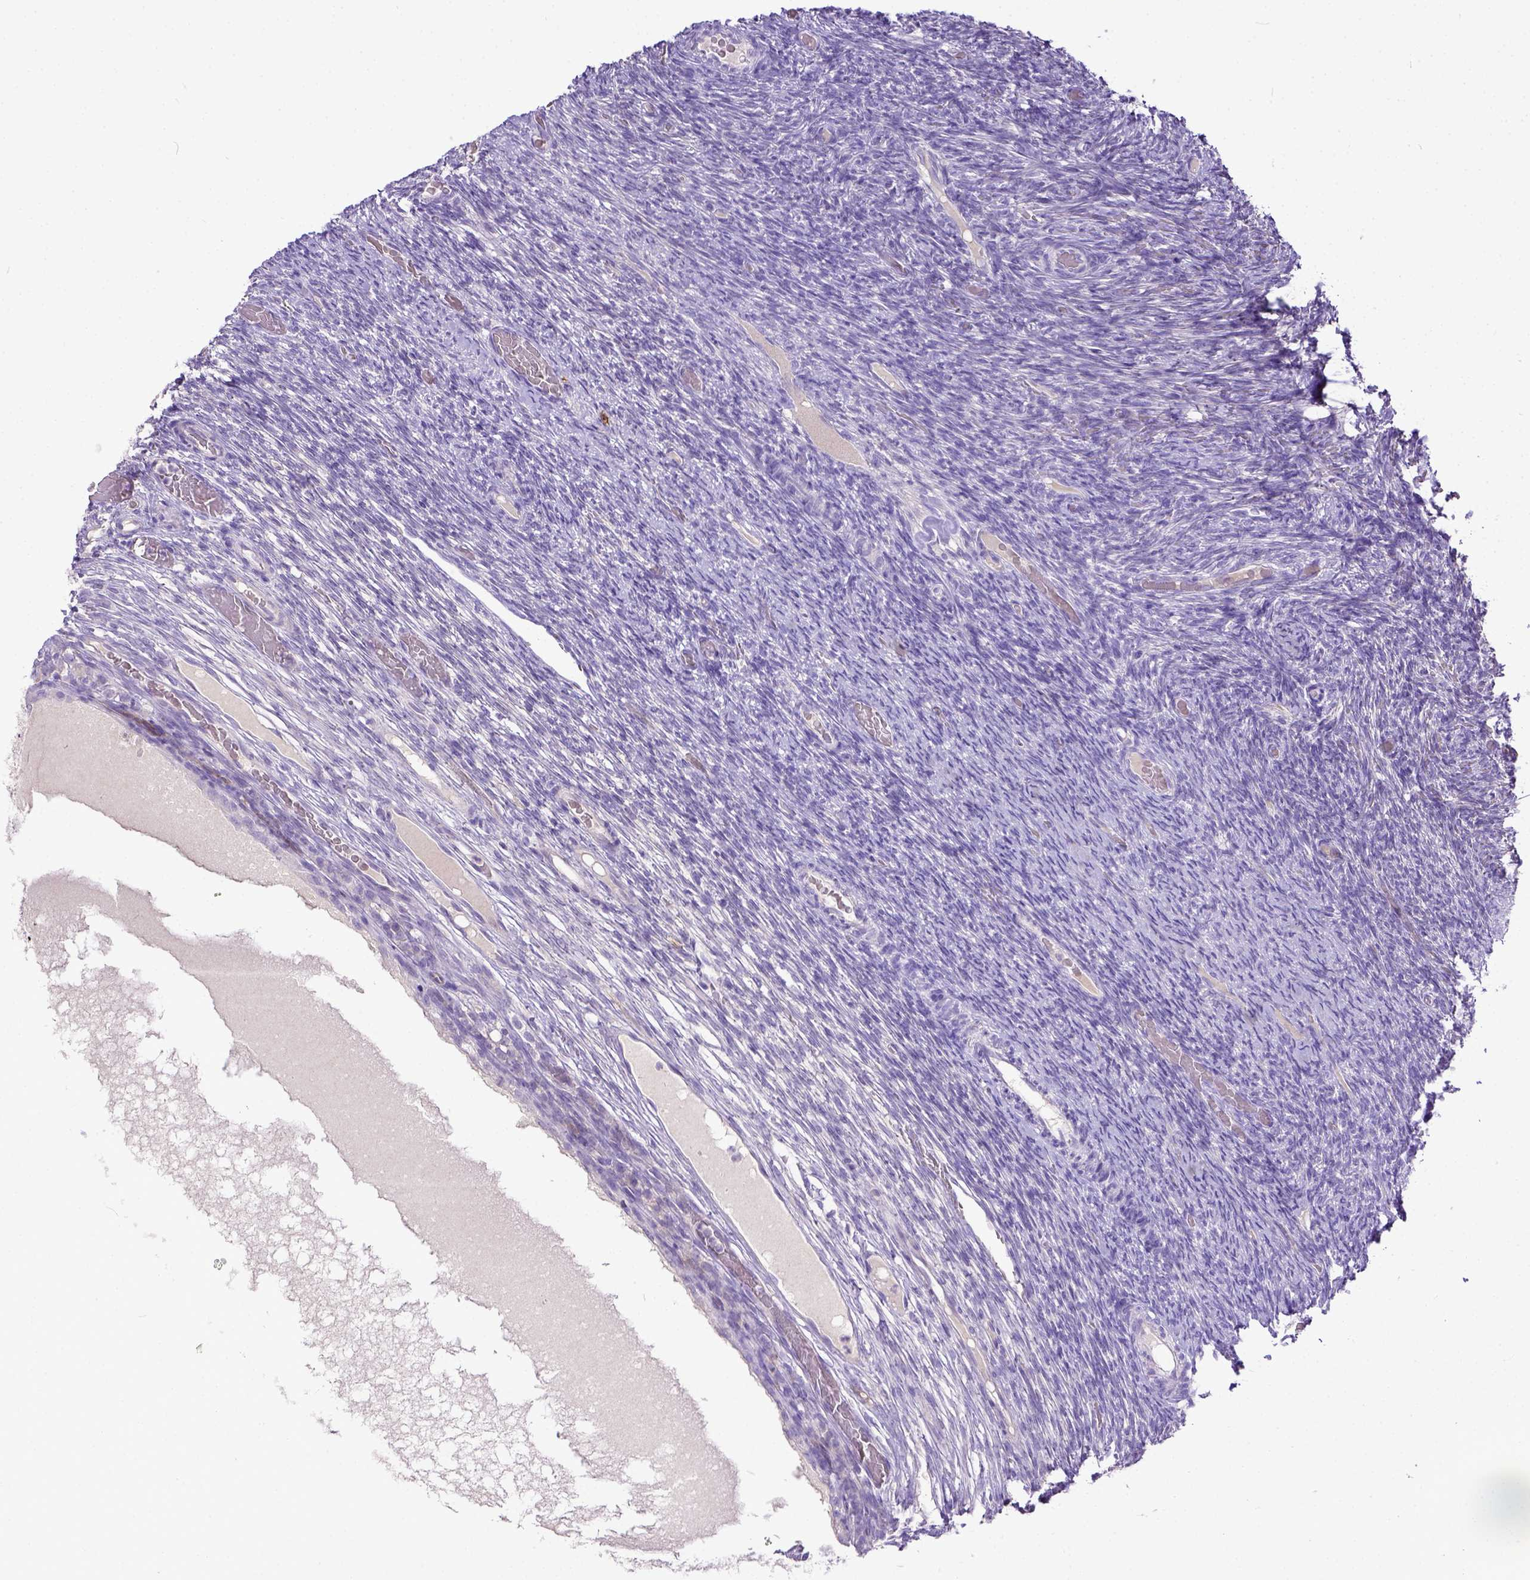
{"staining": {"intensity": "negative", "quantity": "none", "location": "none"}, "tissue": "ovary", "cell_type": "Ovarian stroma cells", "image_type": "normal", "snomed": [{"axis": "morphology", "description": "Normal tissue, NOS"}, {"axis": "topography", "description": "Ovary"}], "caption": "This is an immunohistochemistry (IHC) micrograph of benign human ovary. There is no positivity in ovarian stroma cells.", "gene": "KIT", "patient": {"sex": "female", "age": 34}}